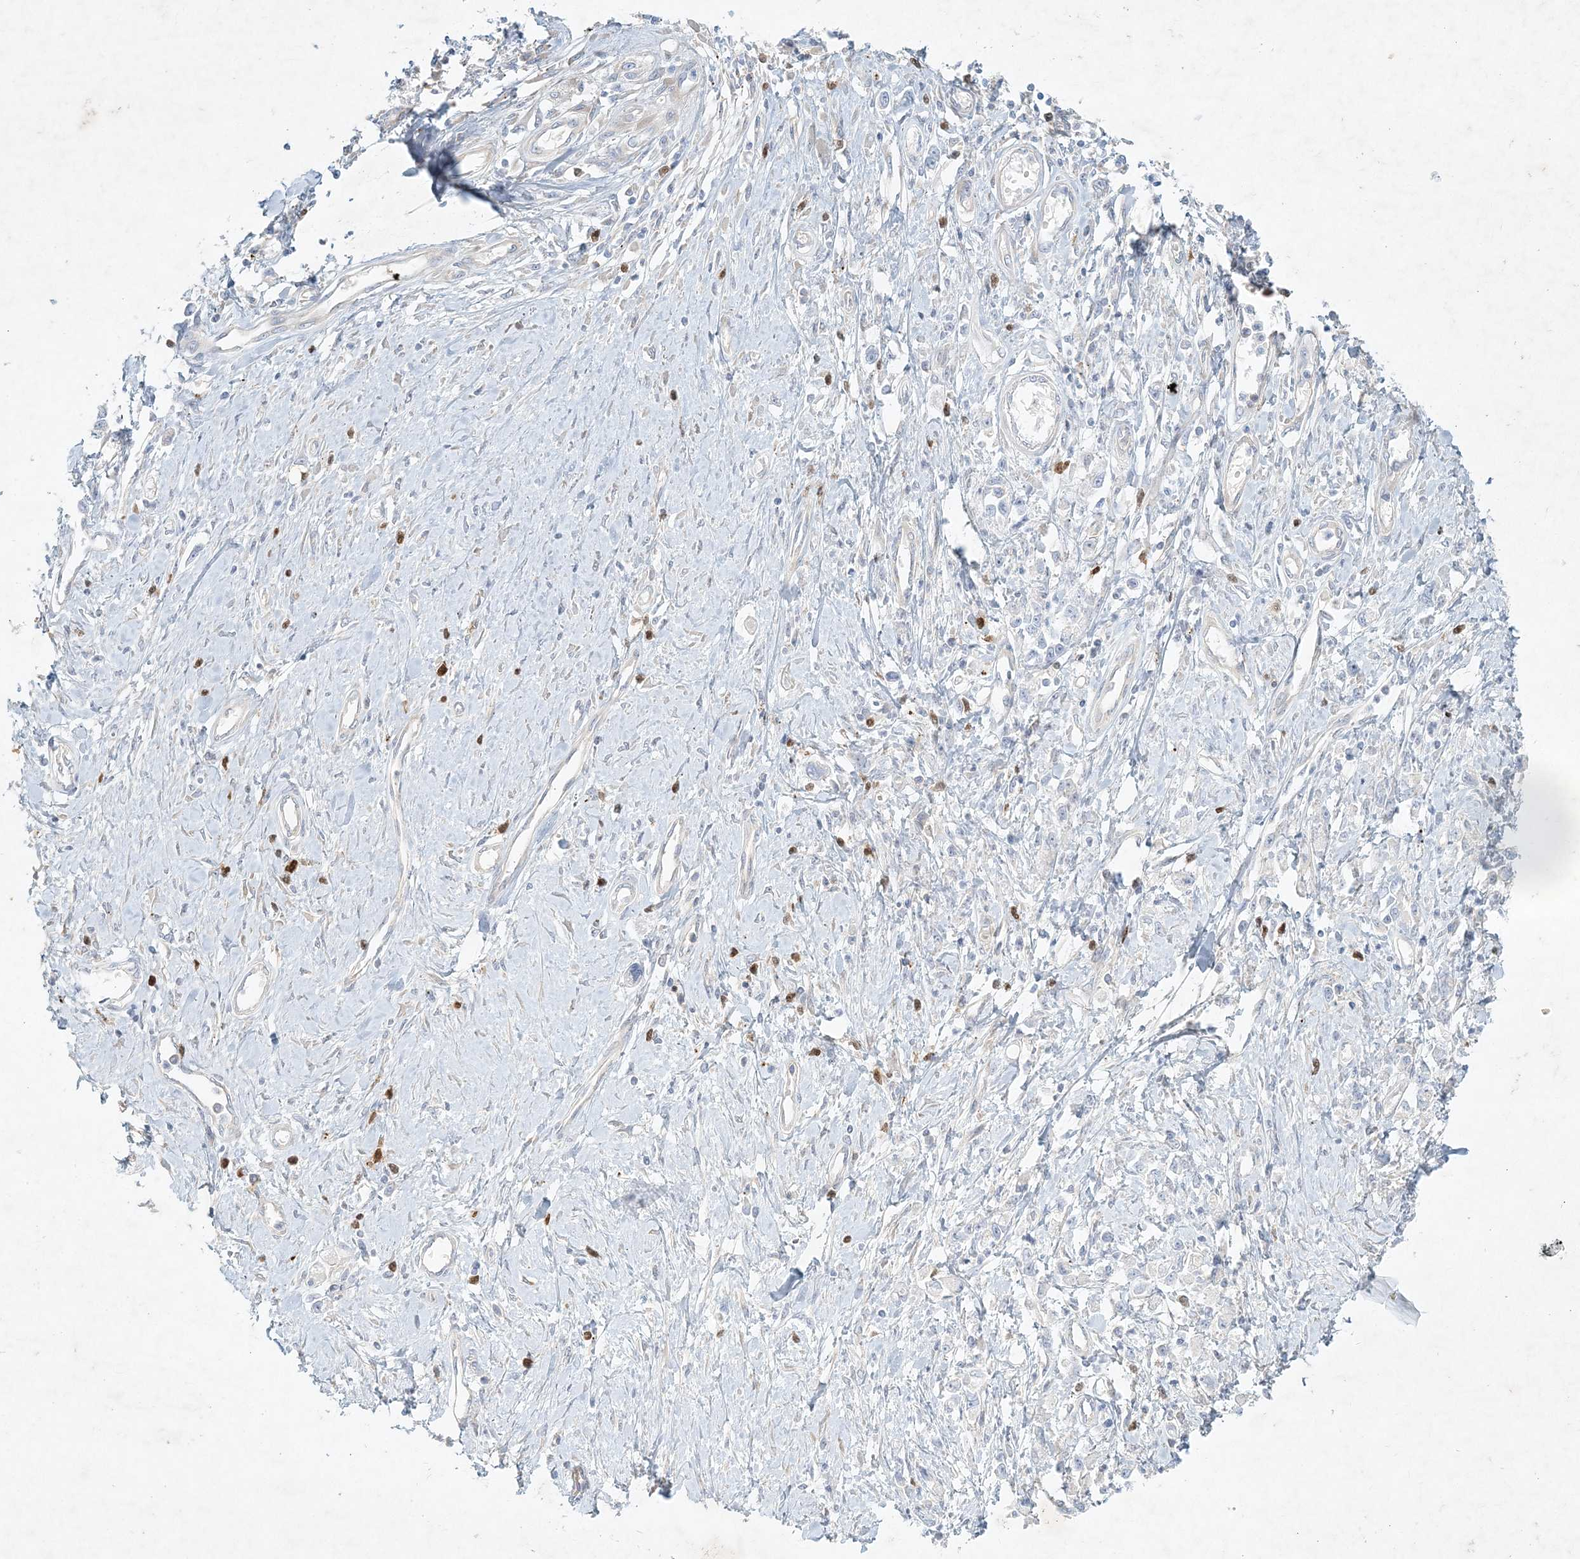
{"staining": {"intensity": "negative", "quantity": "none", "location": "none"}, "tissue": "stomach cancer", "cell_type": "Tumor cells", "image_type": "cancer", "snomed": [{"axis": "morphology", "description": "Adenocarcinoma, NOS"}, {"axis": "topography", "description": "Stomach"}], "caption": "Histopathology image shows no protein staining in tumor cells of stomach cancer tissue.", "gene": "STK11IP", "patient": {"sex": "female", "age": 76}}